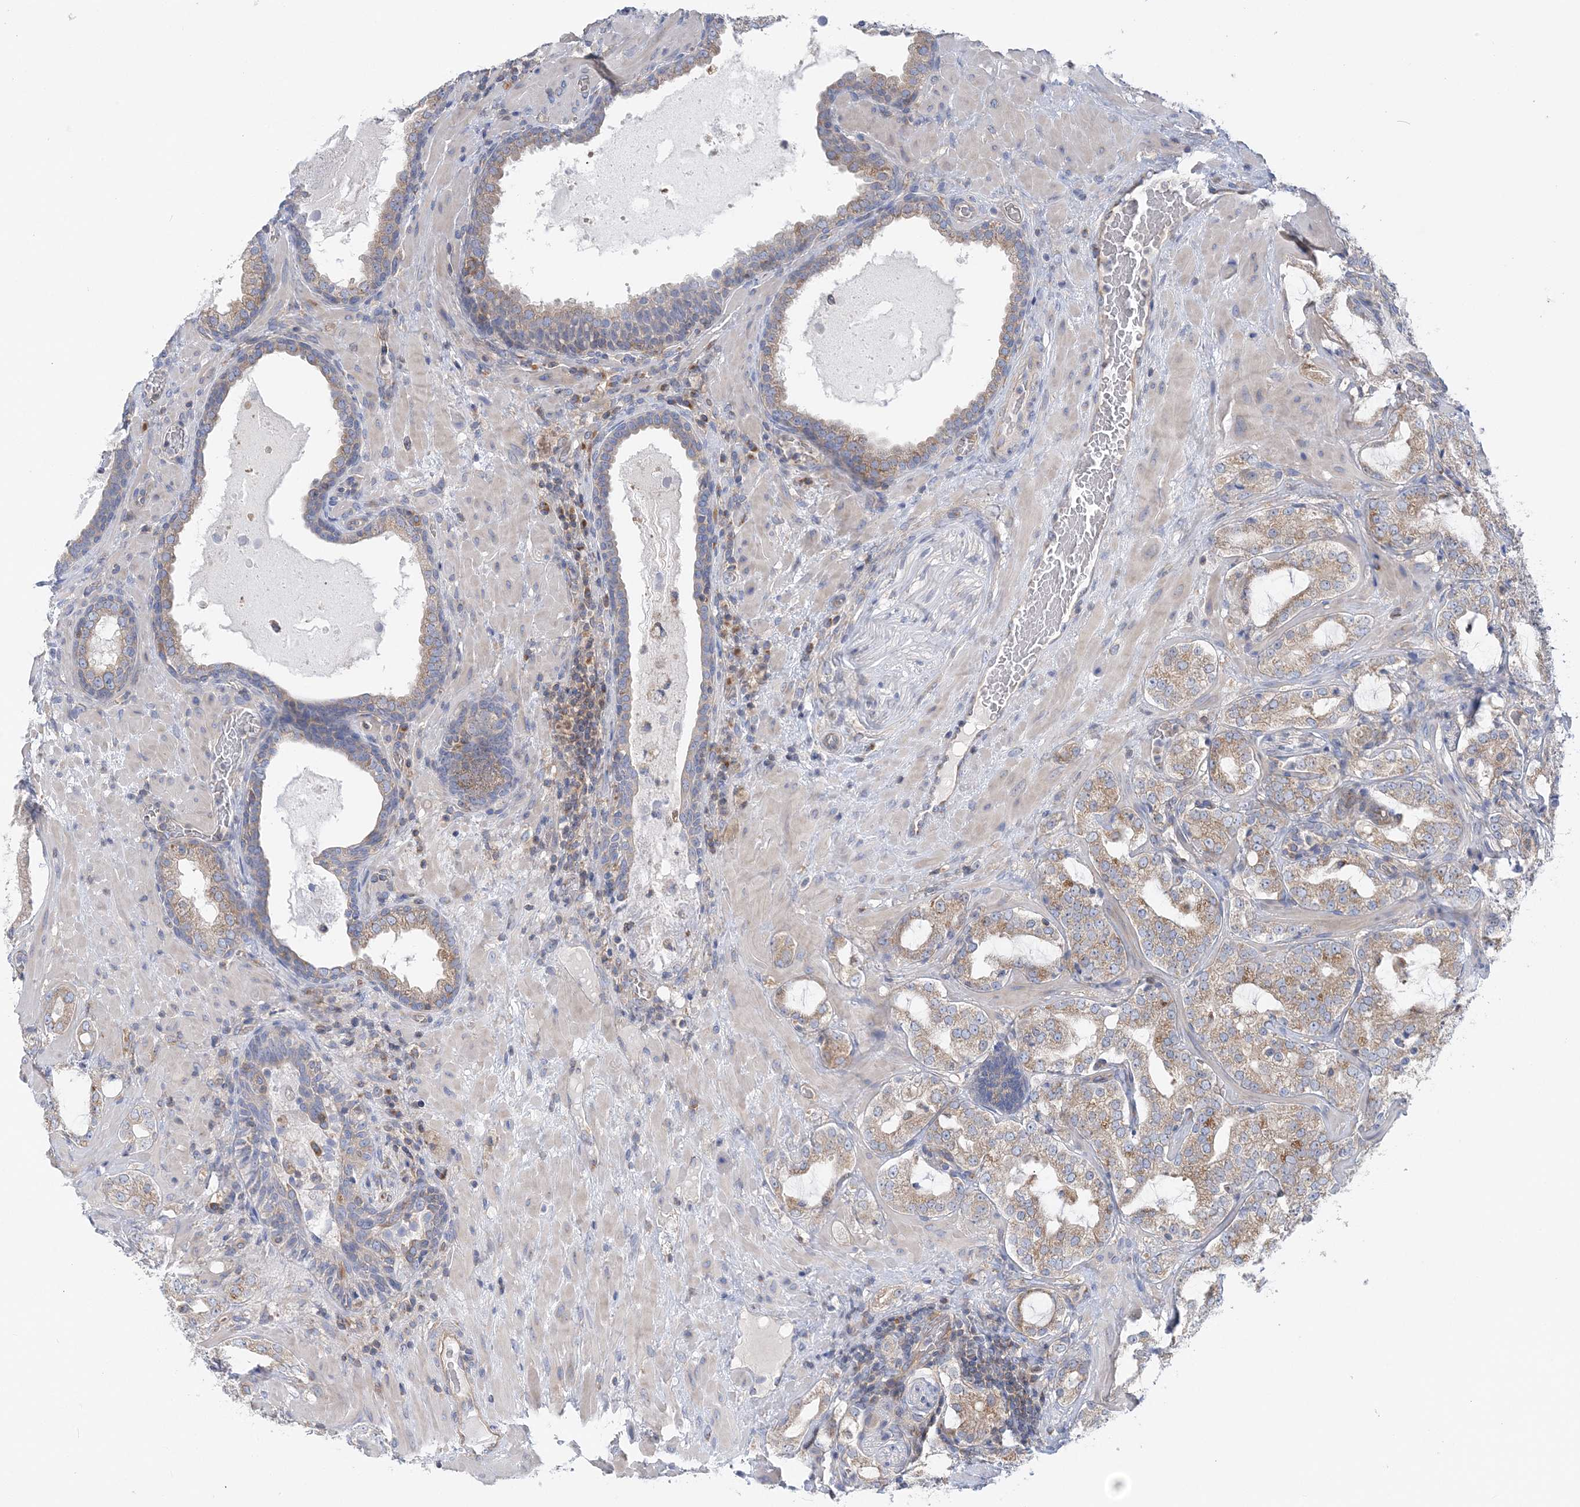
{"staining": {"intensity": "moderate", "quantity": ">75%", "location": "cytoplasmic/membranous"}, "tissue": "prostate cancer", "cell_type": "Tumor cells", "image_type": "cancer", "snomed": [{"axis": "morphology", "description": "Adenocarcinoma, High grade"}, {"axis": "topography", "description": "Prostate"}], "caption": "About >75% of tumor cells in human prostate cancer (adenocarcinoma (high-grade)) reveal moderate cytoplasmic/membranous protein staining as visualized by brown immunohistochemical staining.", "gene": "FAM114A2", "patient": {"sex": "male", "age": 64}}